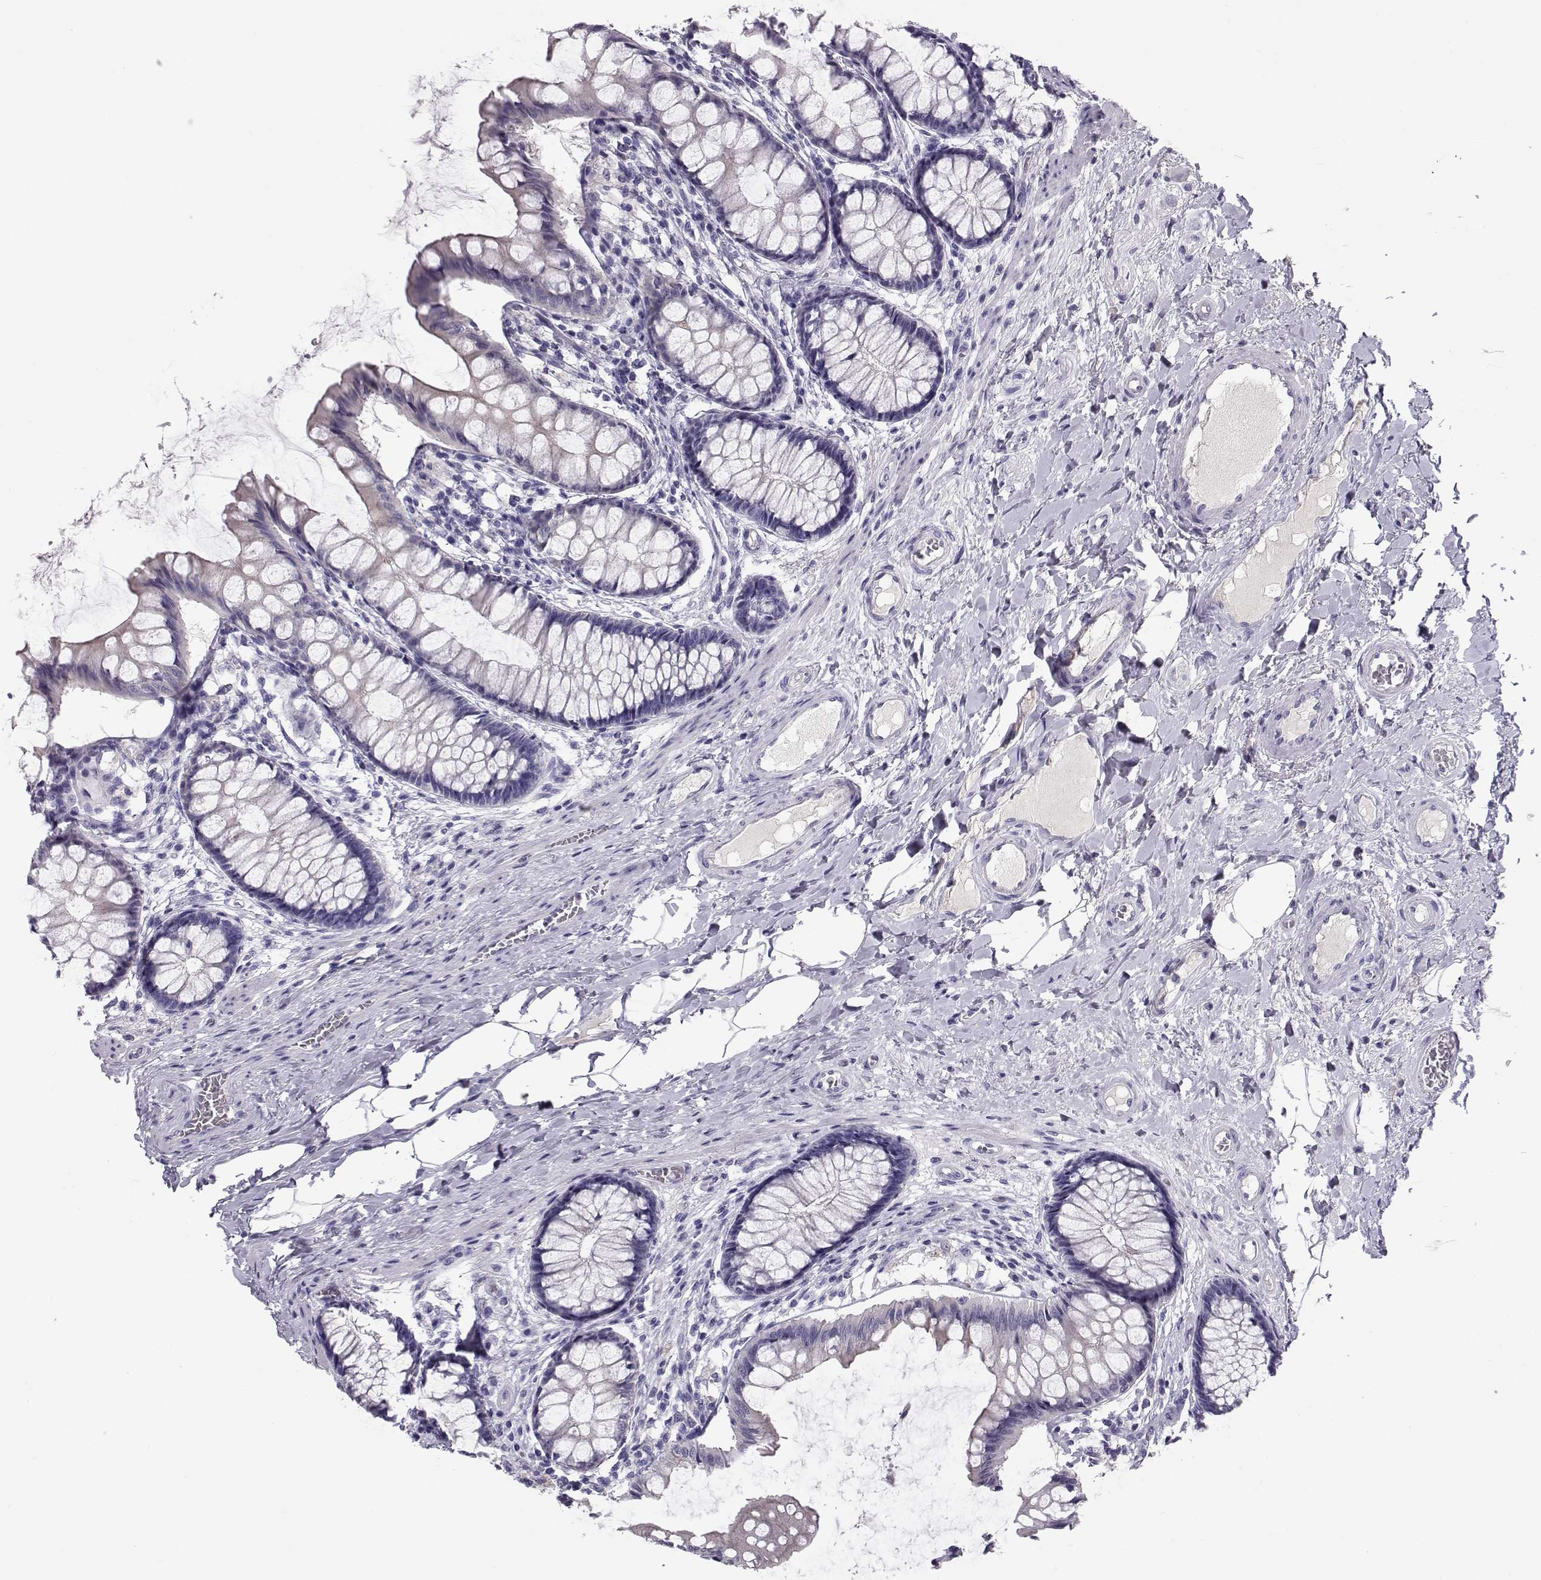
{"staining": {"intensity": "negative", "quantity": "none", "location": "none"}, "tissue": "colon", "cell_type": "Endothelial cells", "image_type": "normal", "snomed": [{"axis": "morphology", "description": "Normal tissue, NOS"}, {"axis": "topography", "description": "Colon"}], "caption": "The image reveals no significant expression in endothelial cells of colon. (Brightfield microscopy of DAB immunohistochemistry (IHC) at high magnification).", "gene": "GPR26", "patient": {"sex": "female", "age": 65}}